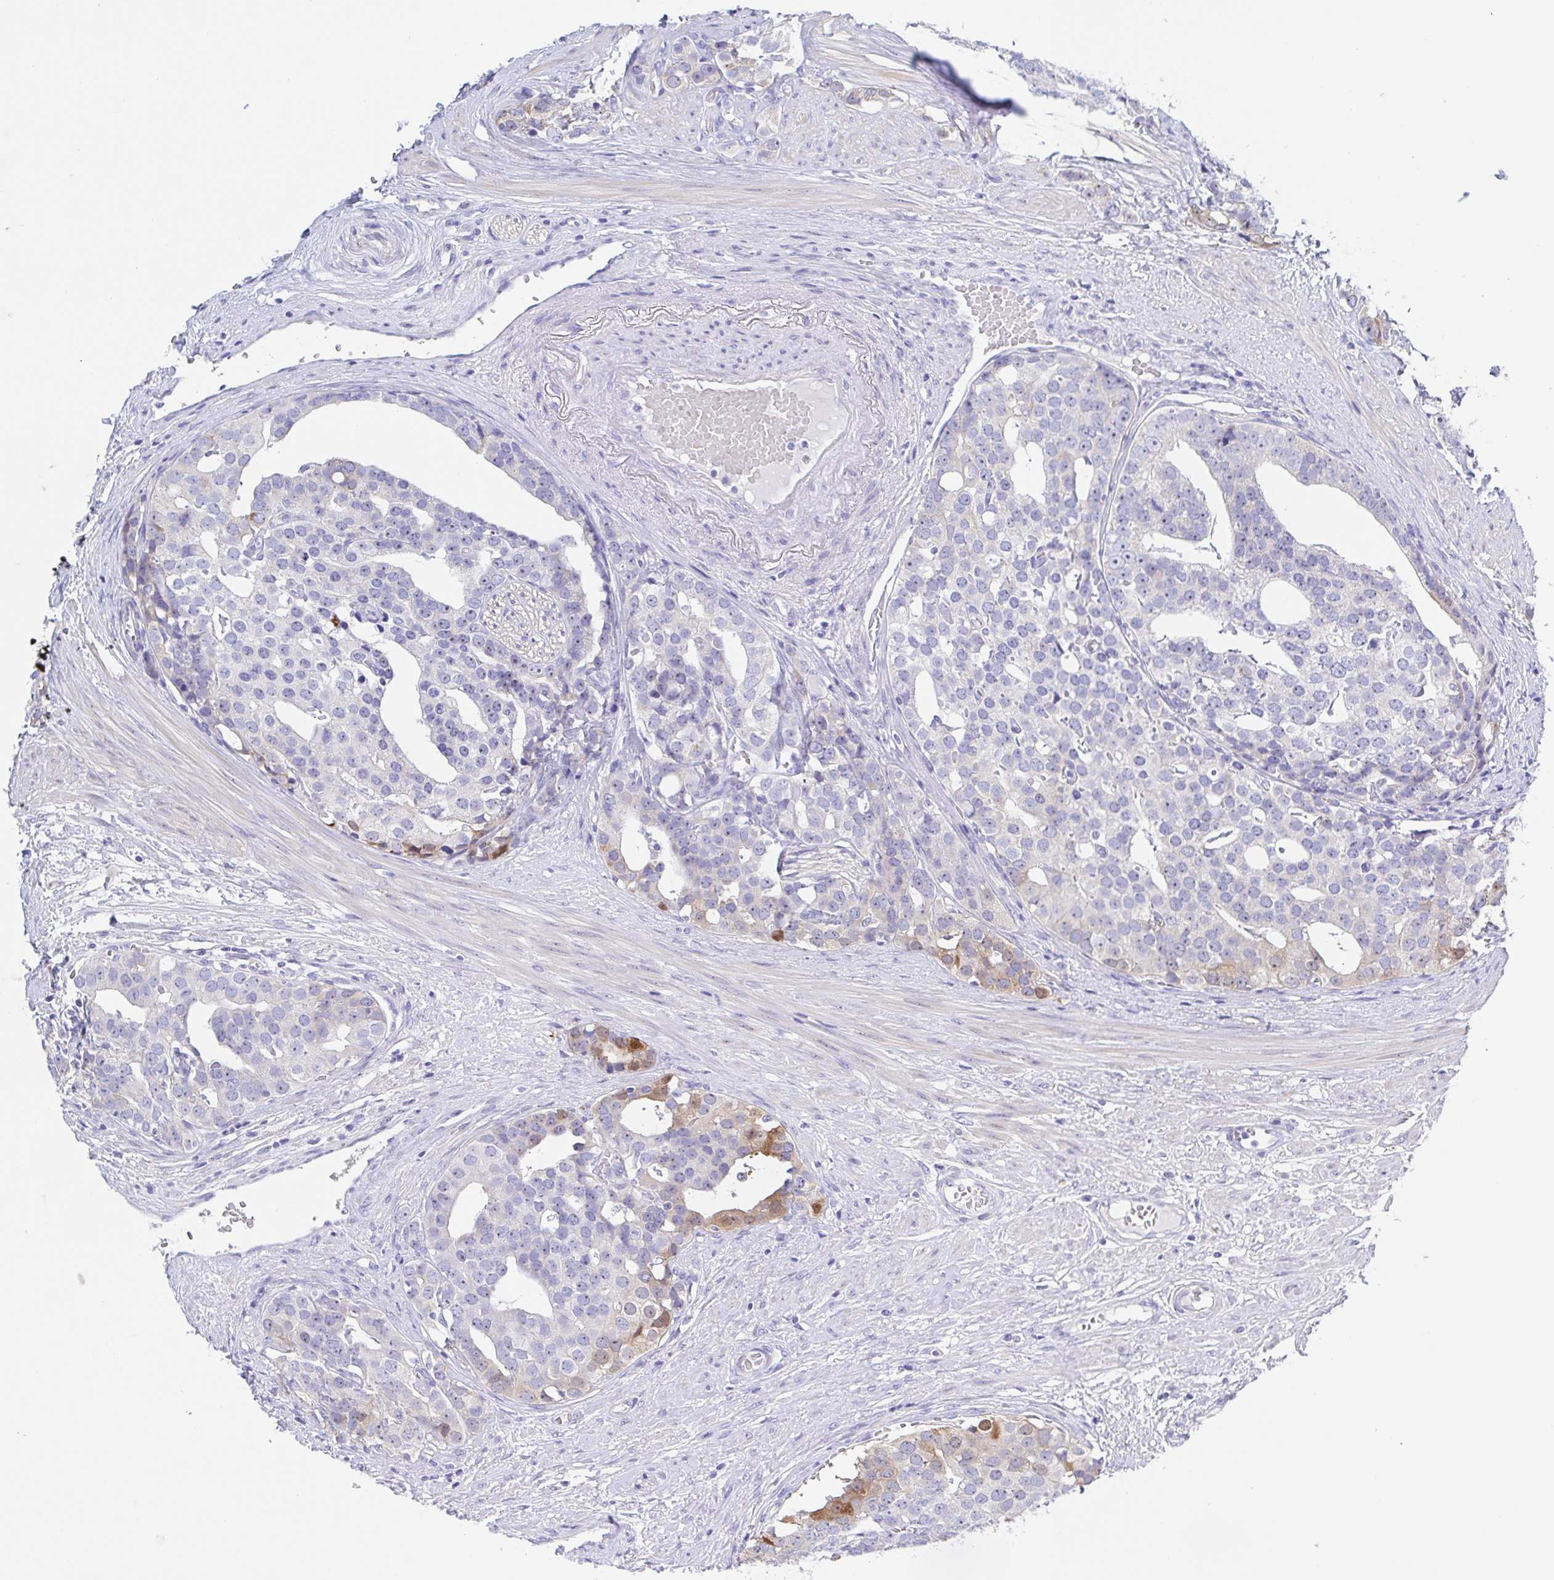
{"staining": {"intensity": "moderate", "quantity": "<25%", "location": "cytoplasmic/membranous"}, "tissue": "prostate cancer", "cell_type": "Tumor cells", "image_type": "cancer", "snomed": [{"axis": "morphology", "description": "Adenocarcinoma, High grade"}, {"axis": "topography", "description": "Prostate"}], "caption": "IHC photomicrograph of high-grade adenocarcinoma (prostate) stained for a protein (brown), which exhibits low levels of moderate cytoplasmic/membranous expression in about <25% of tumor cells.", "gene": "MUCL3", "patient": {"sex": "male", "age": 71}}